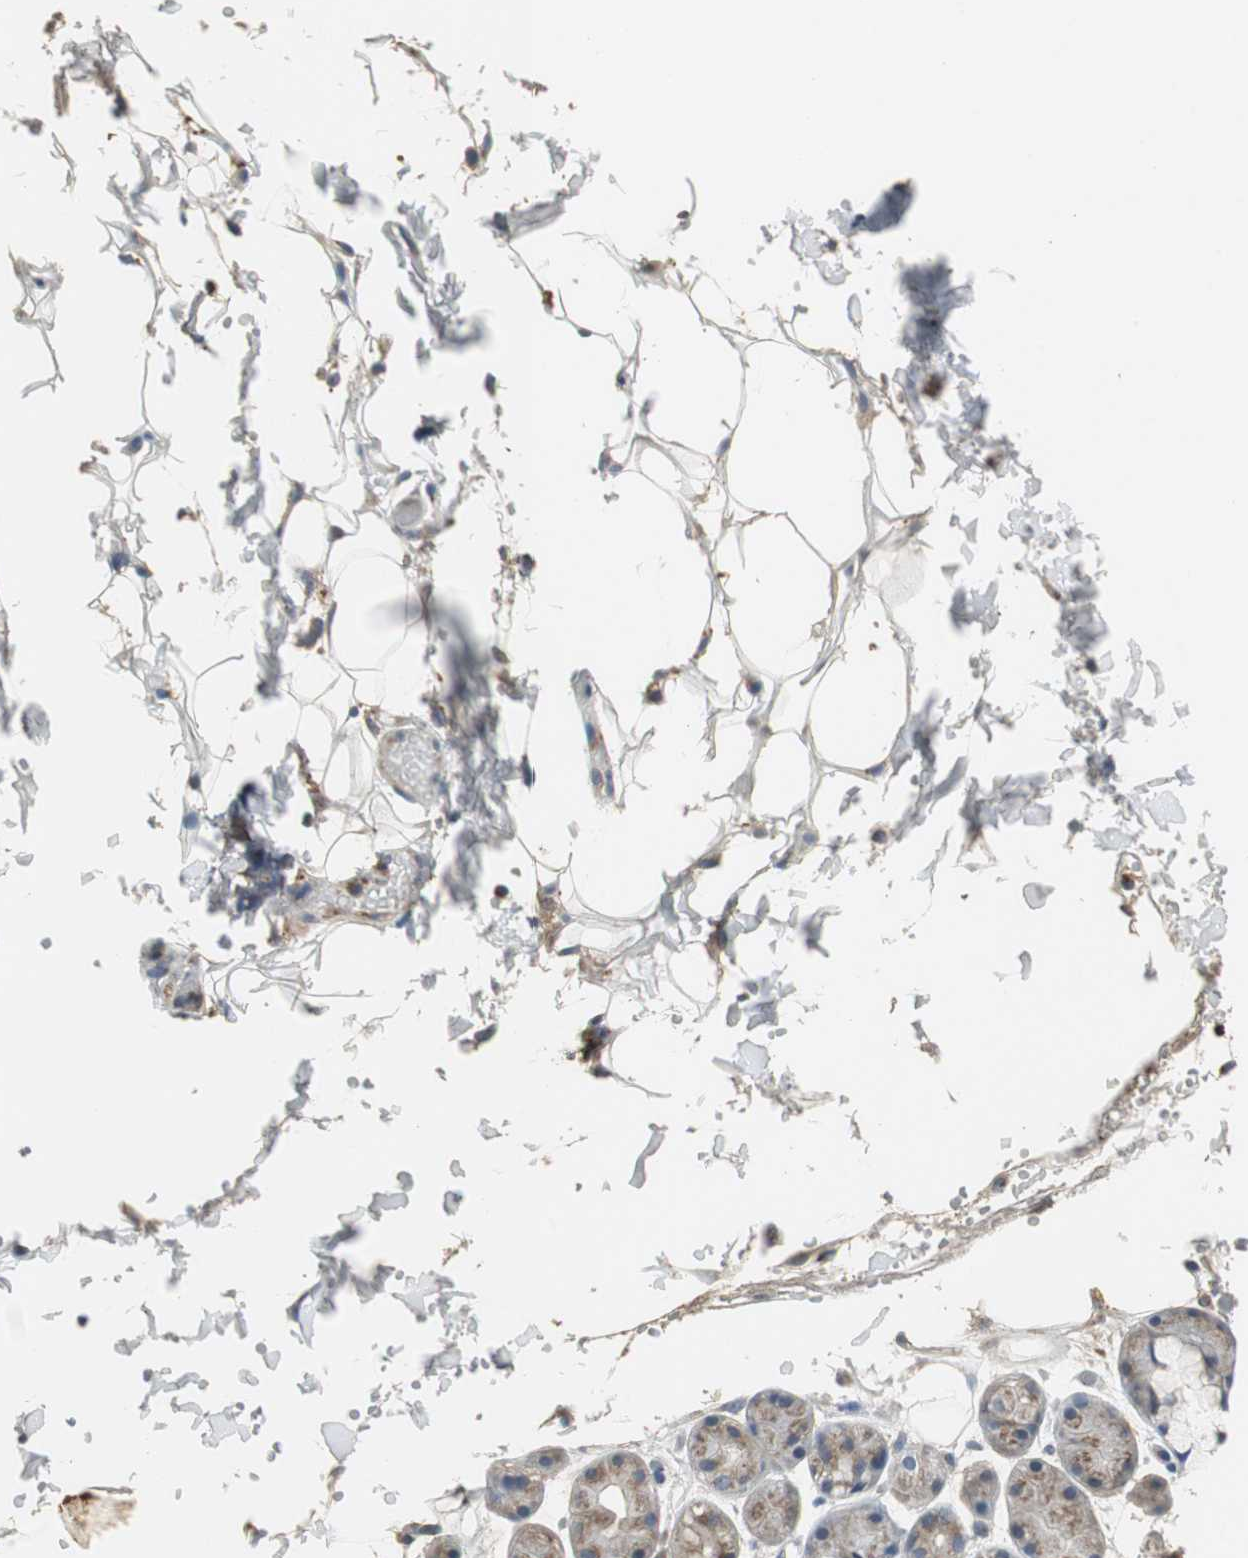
{"staining": {"intensity": "moderate", "quantity": ">75%", "location": "cytoplasmic/membranous"}, "tissue": "salivary gland", "cell_type": "Glandular cells", "image_type": "normal", "snomed": [{"axis": "morphology", "description": "Normal tissue, NOS"}, {"axis": "topography", "description": "Skeletal muscle"}, {"axis": "topography", "description": "Oral tissue"}, {"axis": "topography", "description": "Salivary gland"}, {"axis": "topography", "description": "Peripheral nerve tissue"}], "caption": "A brown stain shows moderate cytoplasmic/membranous expression of a protein in glandular cells of unremarkable human salivary gland. (Stains: DAB in brown, nuclei in blue, Microscopy: brightfield microscopy at high magnification).", "gene": "JTB", "patient": {"sex": "male", "age": 54}}